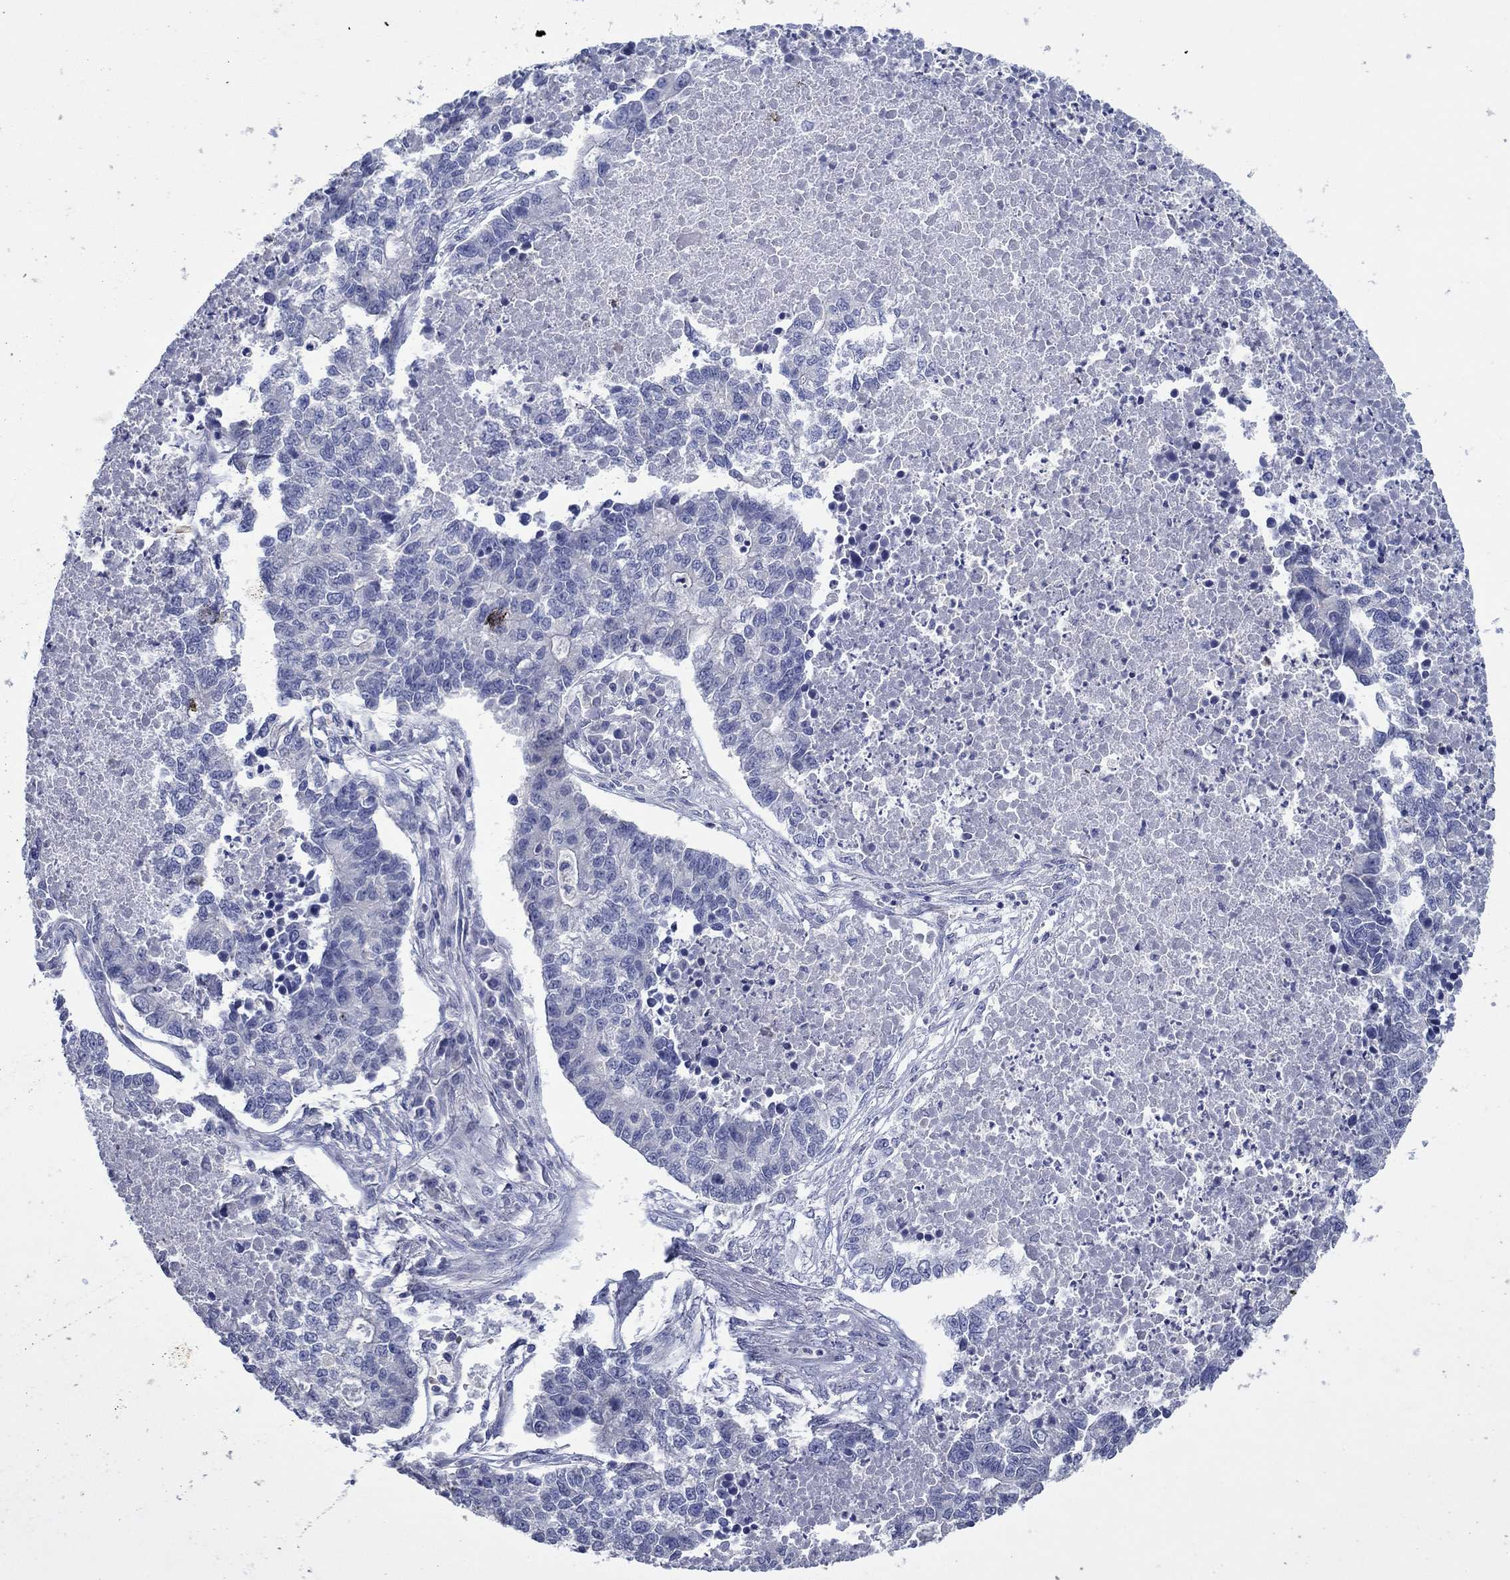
{"staining": {"intensity": "negative", "quantity": "none", "location": "none"}, "tissue": "lung cancer", "cell_type": "Tumor cells", "image_type": "cancer", "snomed": [{"axis": "morphology", "description": "Adenocarcinoma, NOS"}, {"axis": "topography", "description": "Lung"}], "caption": "A high-resolution histopathology image shows IHC staining of lung cancer, which demonstrates no significant expression in tumor cells.", "gene": "HDC", "patient": {"sex": "male", "age": 57}}